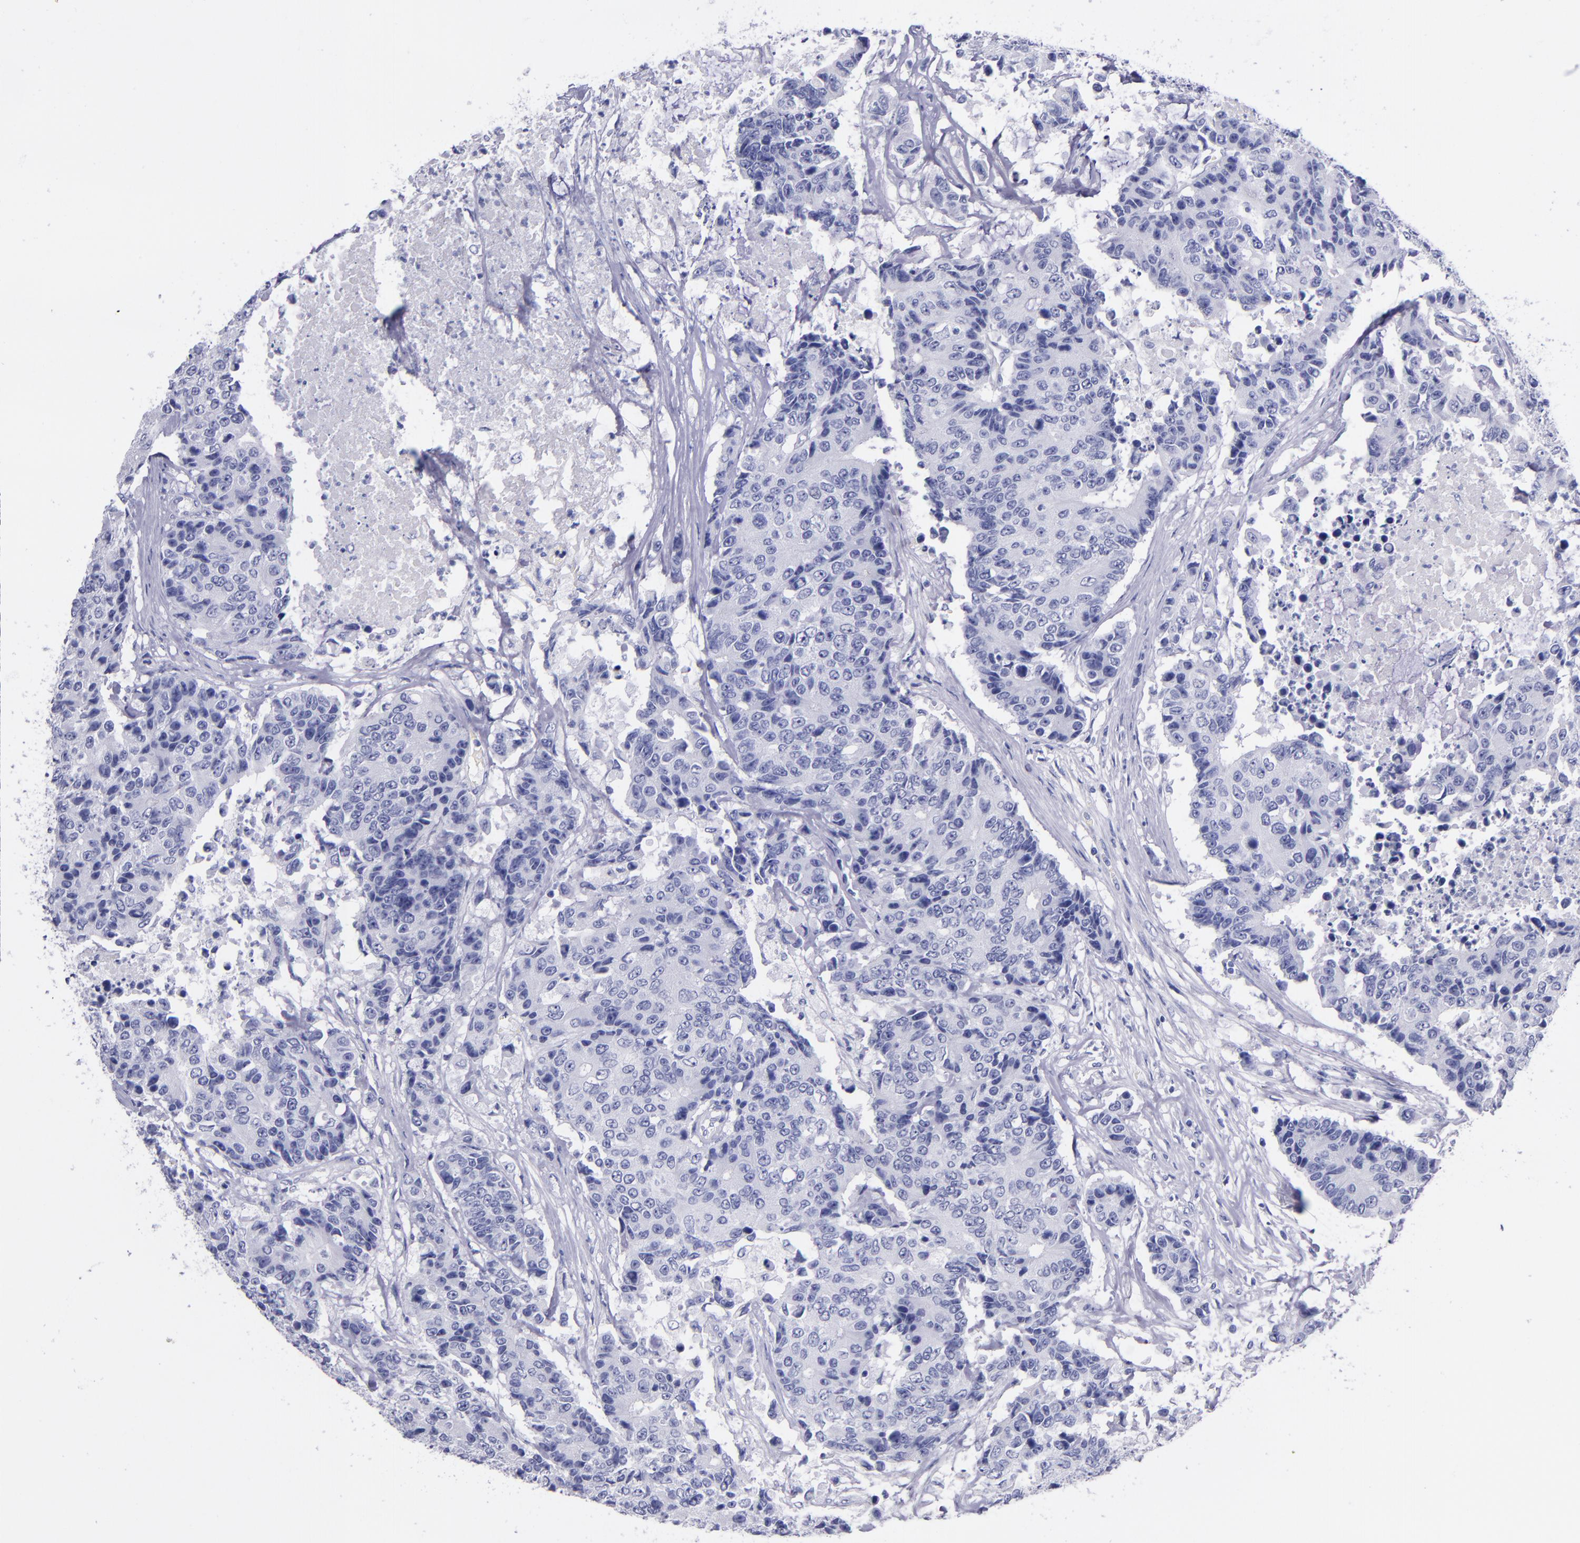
{"staining": {"intensity": "negative", "quantity": "none", "location": "none"}, "tissue": "colorectal cancer", "cell_type": "Tumor cells", "image_type": "cancer", "snomed": [{"axis": "morphology", "description": "Adenocarcinoma, NOS"}, {"axis": "topography", "description": "Colon"}], "caption": "Histopathology image shows no significant protein positivity in tumor cells of colorectal adenocarcinoma.", "gene": "SV2A", "patient": {"sex": "female", "age": 86}}